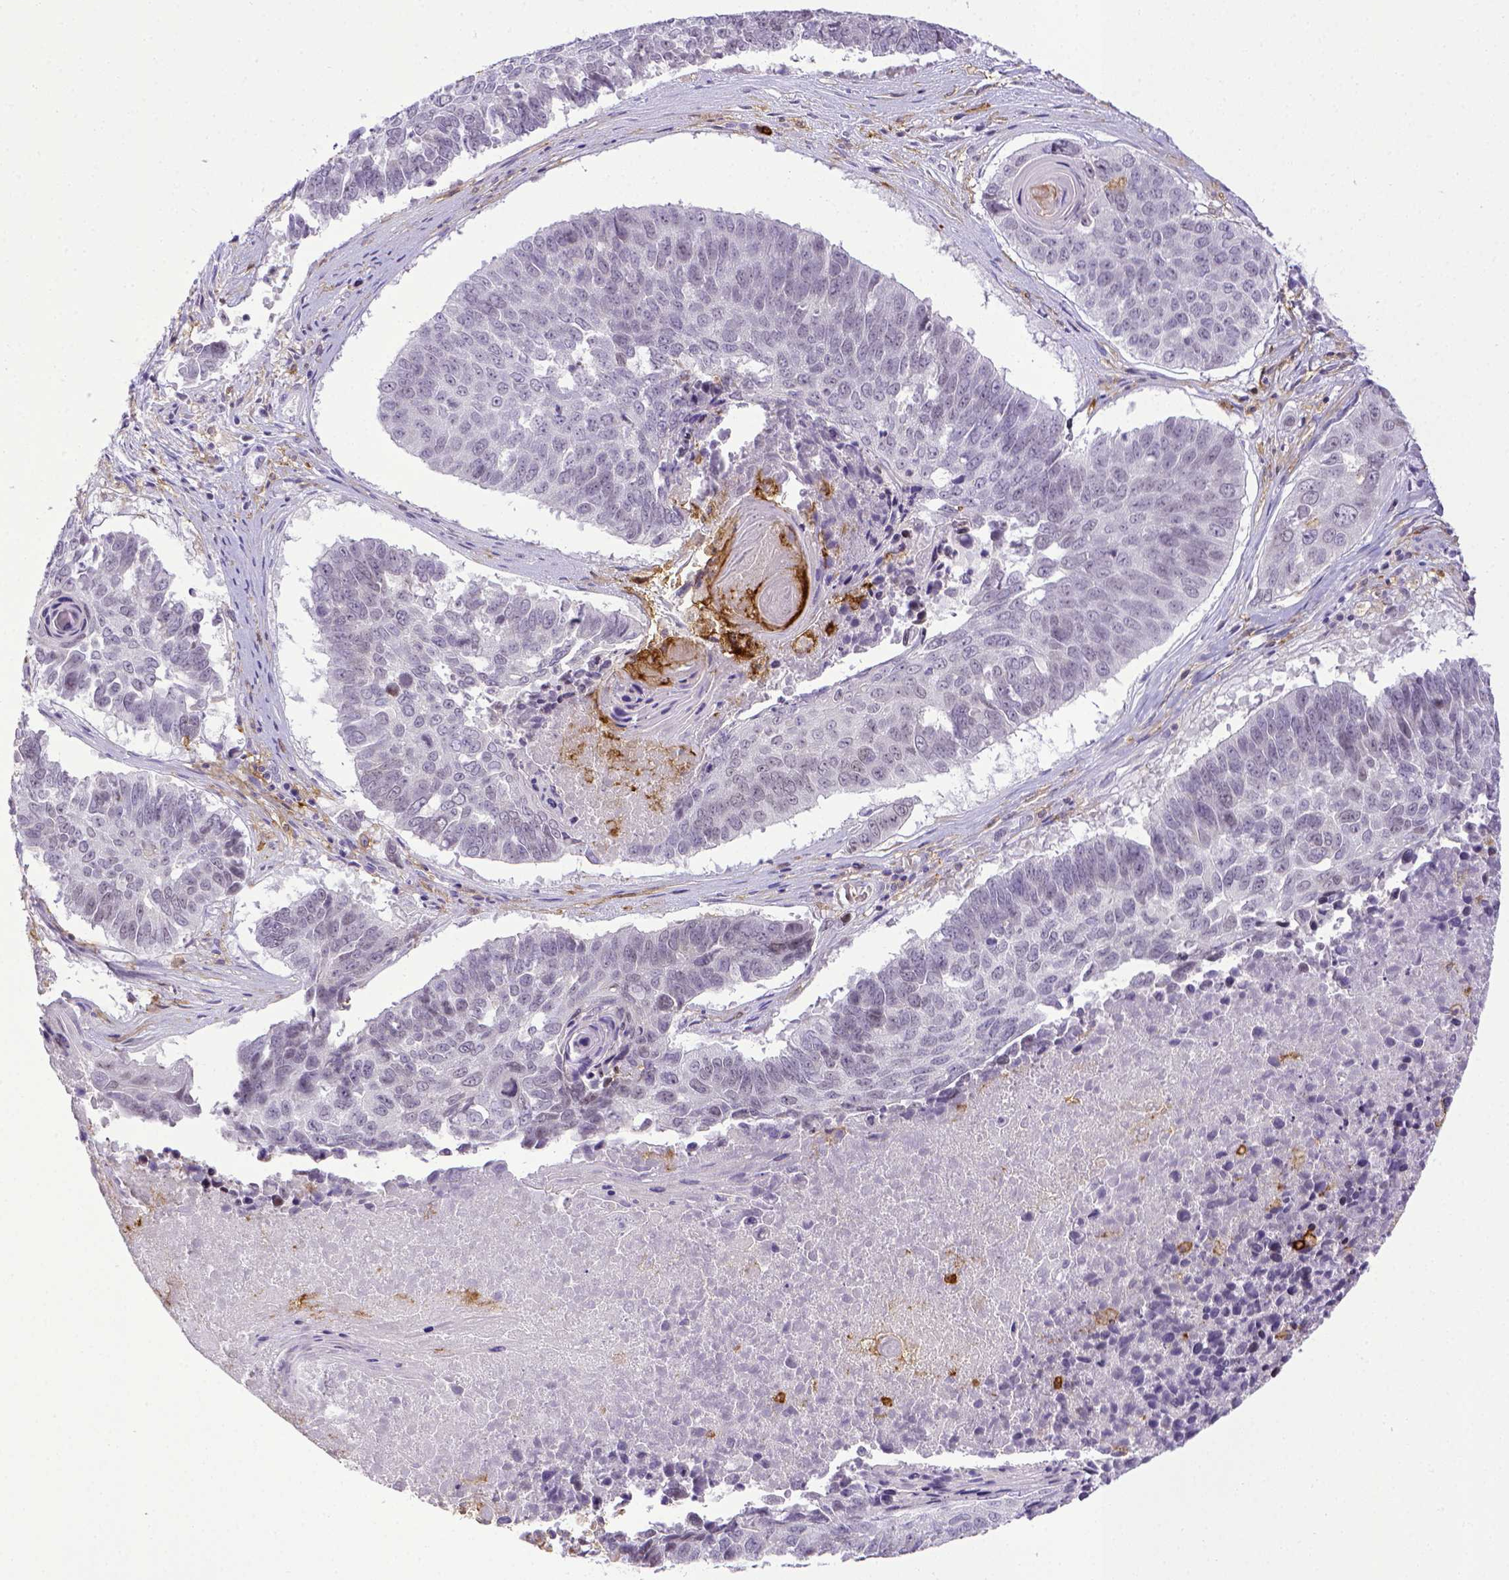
{"staining": {"intensity": "negative", "quantity": "none", "location": "none"}, "tissue": "lung cancer", "cell_type": "Tumor cells", "image_type": "cancer", "snomed": [{"axis": "morphology", "description": "Squamous cell carcinoma, NOS"}, {"axis": "topography", "description": "Lung"}], "caption": "The histopathology image shows no staining of tumor cells in squamous cell carcinoma (lung). Brightfield microscopy of immunohistochemistry stained with DAB (3,3'-diaminobenzidine) (brown) and hematoxylin (blue), captured at high magnification.", "gene": "ITGAM", "patient": {"sex": "male", "age": 73}}